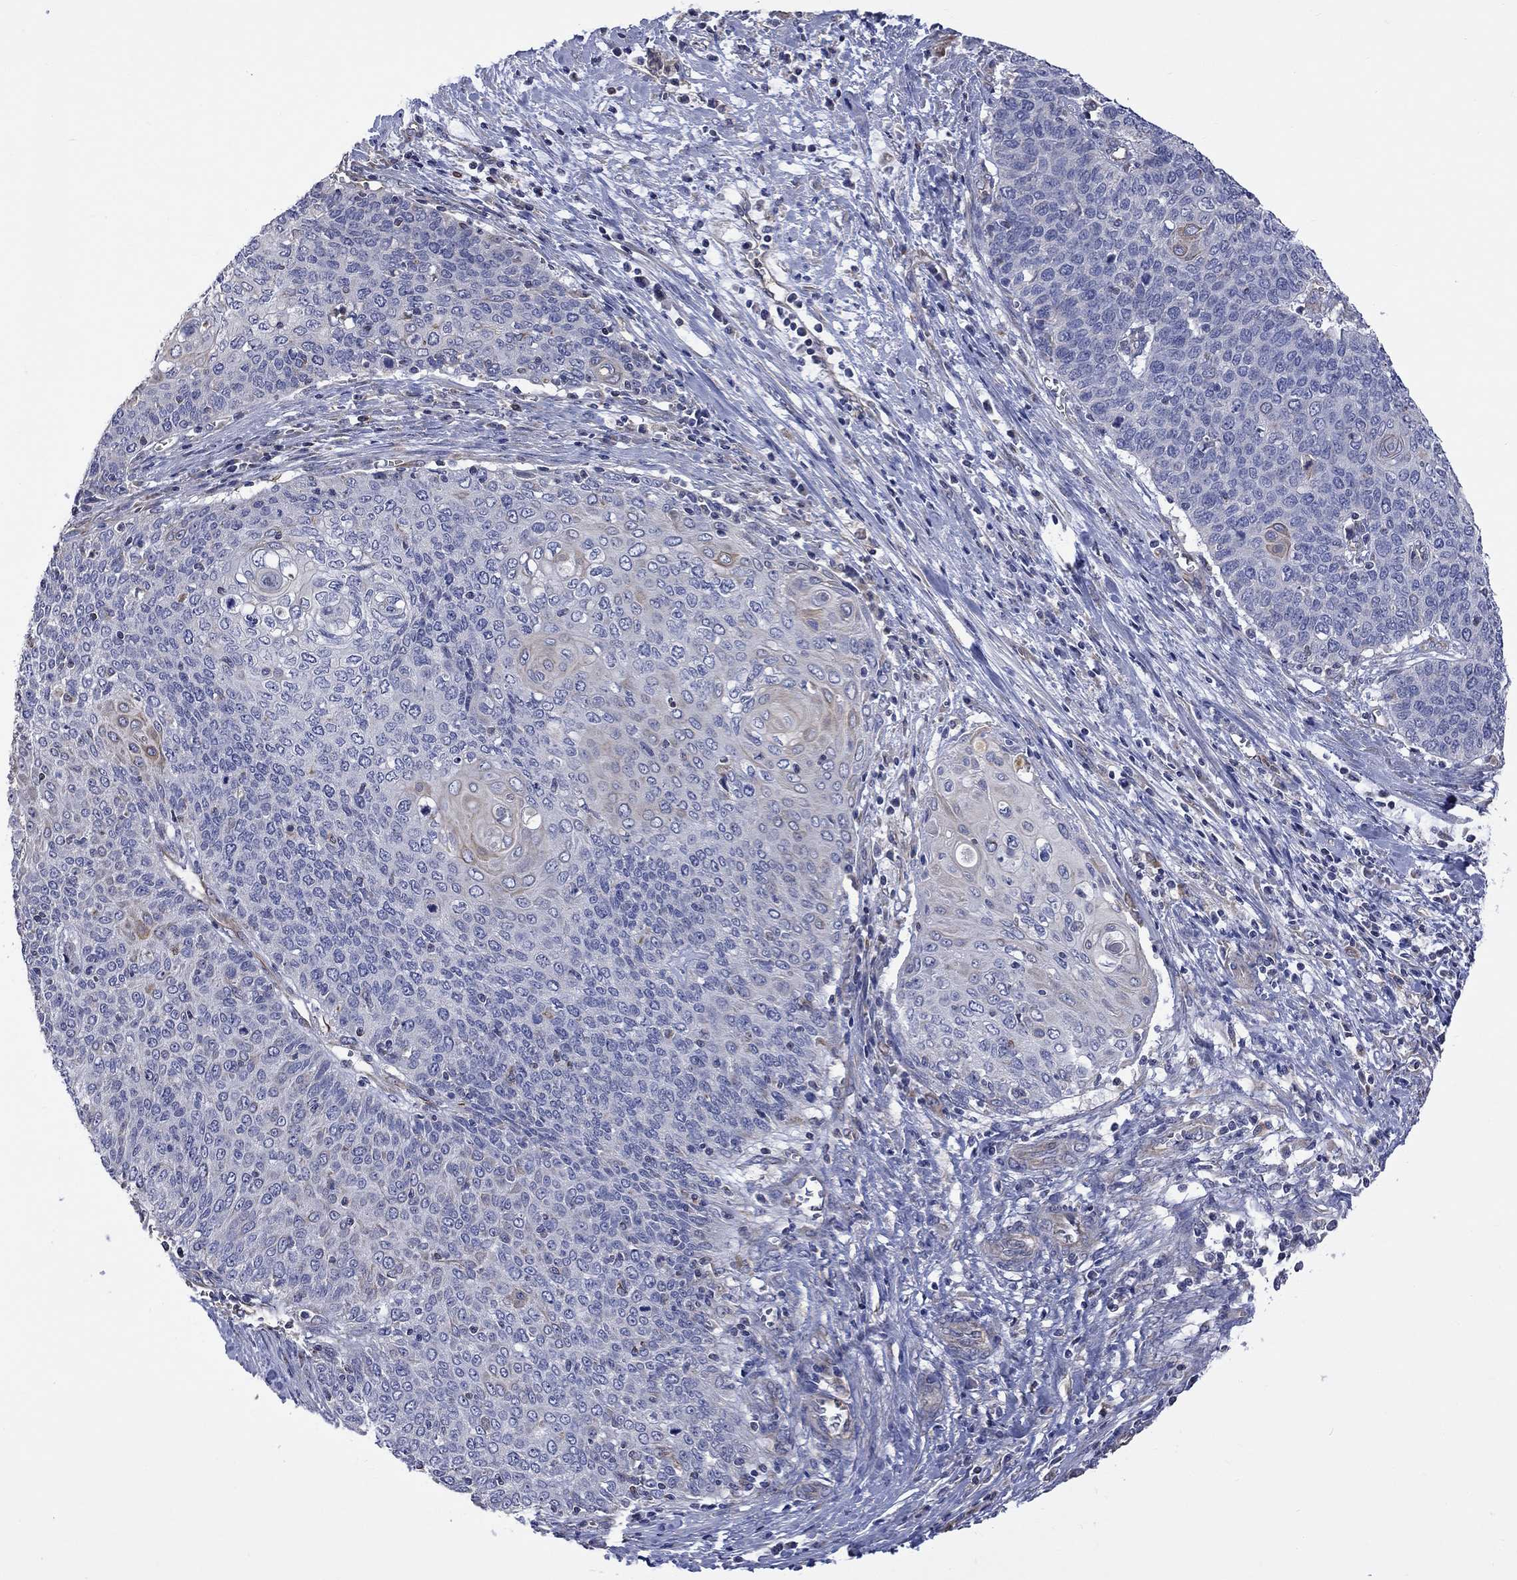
{"staining": {"intensity": "weak", "quantity": "<25%", "location": "cytoplasmic/membranous"}, "tissue": "cervical cancer", "cell_type": "Tumor cells", "image_type": "cancer", "snomed": [{"axis": "morphology", "description": "Squamous cell carcinoma, NOS"}, {"axis": "topography", "description": "Cervix"}], "caption": "Protein analysis of cervical cancer (squamous cell carcinoma) reveals no significant positivity in tumor cells.", "gene": "CAMKK2", "patient": {"sex": "female", "age": 39}}